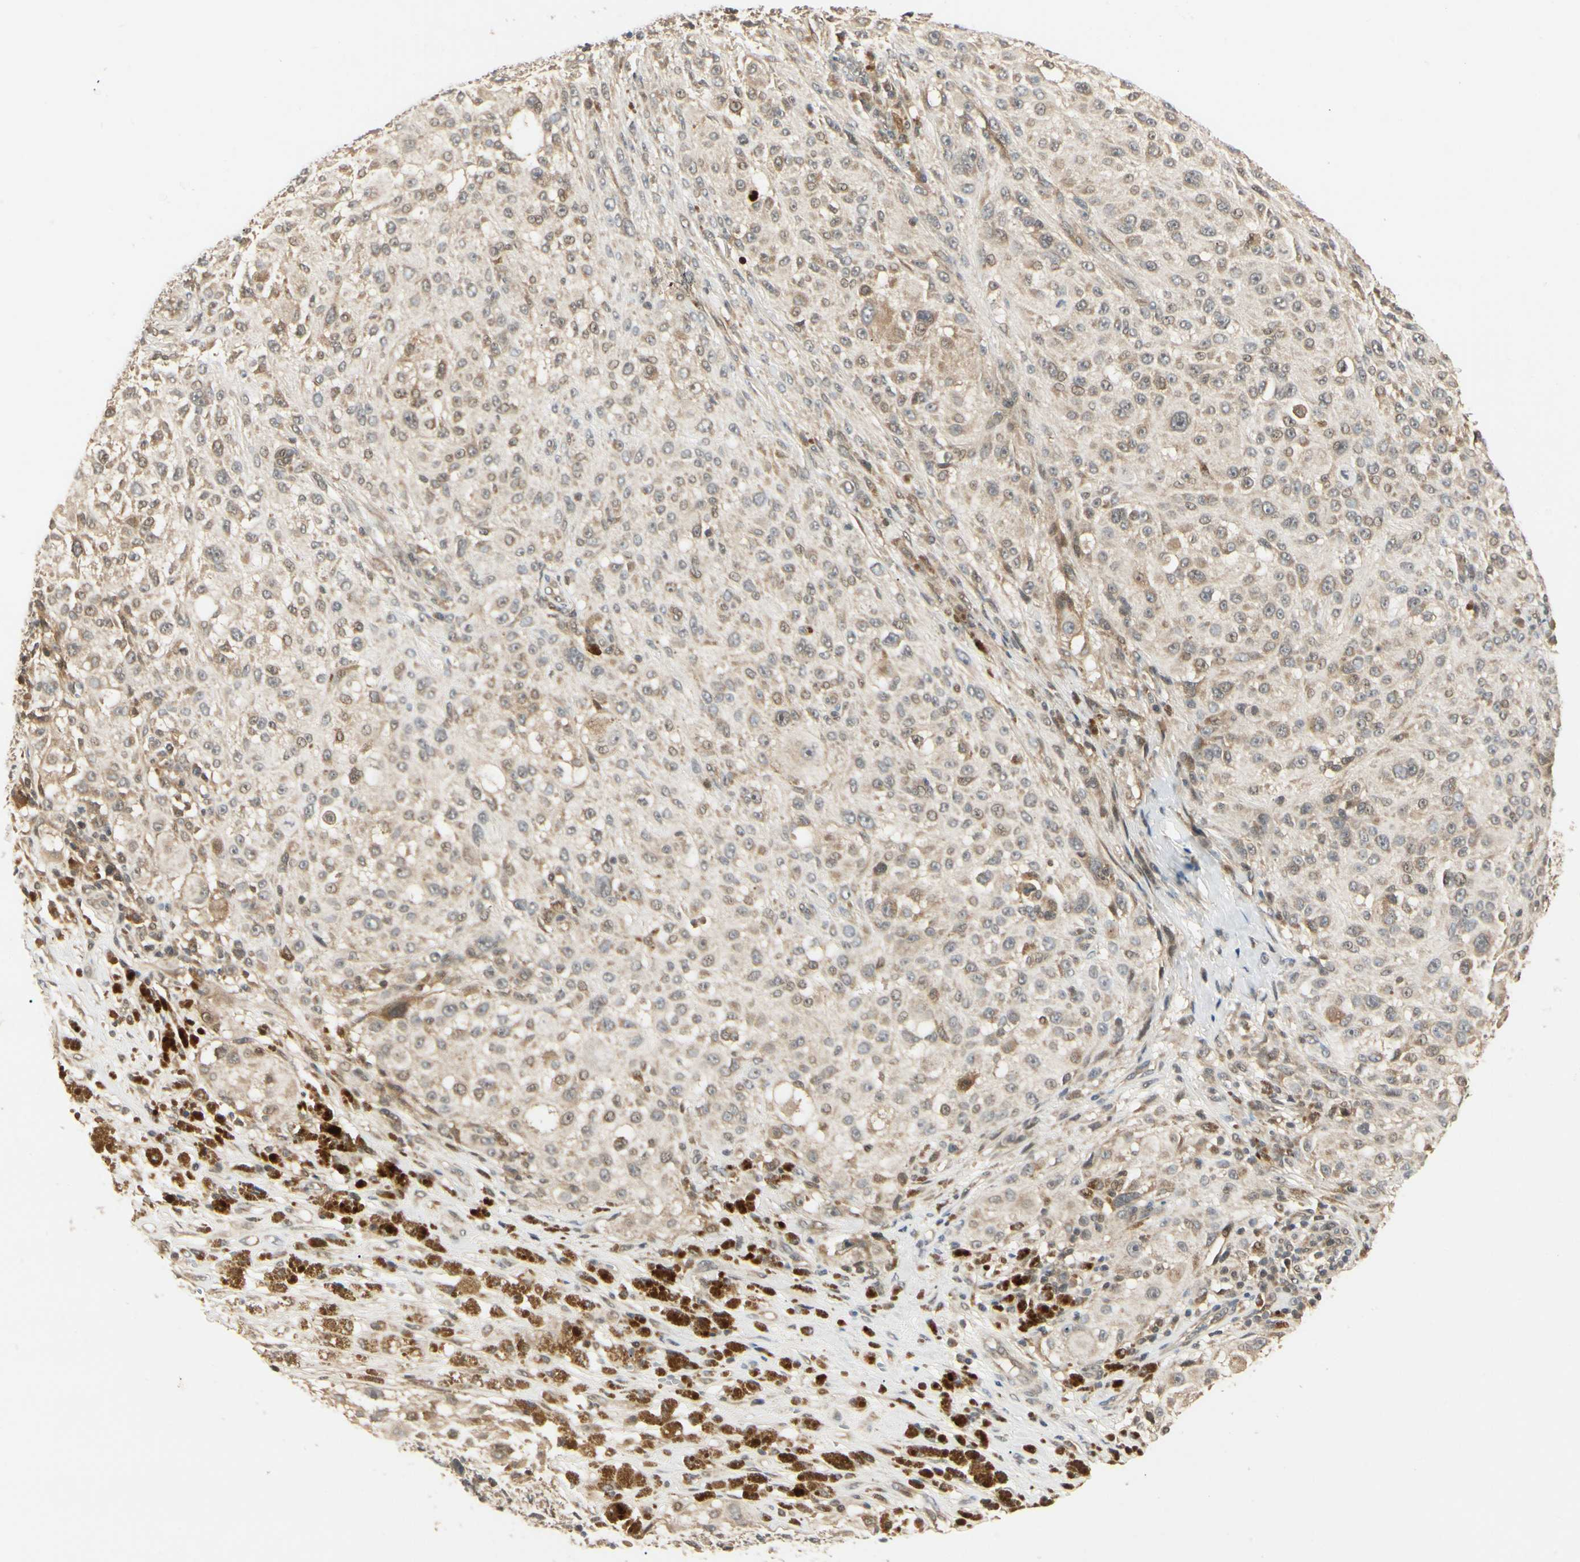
{"staining": {"intensity": "weak", "quantity": ">75%", "location": "cytoplasmic/membranous,nuclear"}, "tissue": "melanoma", "cell_type": "Tumor cells", "image_type": "cancer", "snomed": [{"axis": "morphology", "description": "Necrosis, NOS"}, {"axis": "morphology", "description": "Malignant melanoma, NOS"}, {"axis": "topography", "description": "Skin"}], "caption": "Protein staining of melanoma tissue shows weak cytoplasmic/membranous and nuclear expression in about >75% of tumor cells.", "gene": "UBE2Z", "patient": {"sex": "female", "age": 87}}